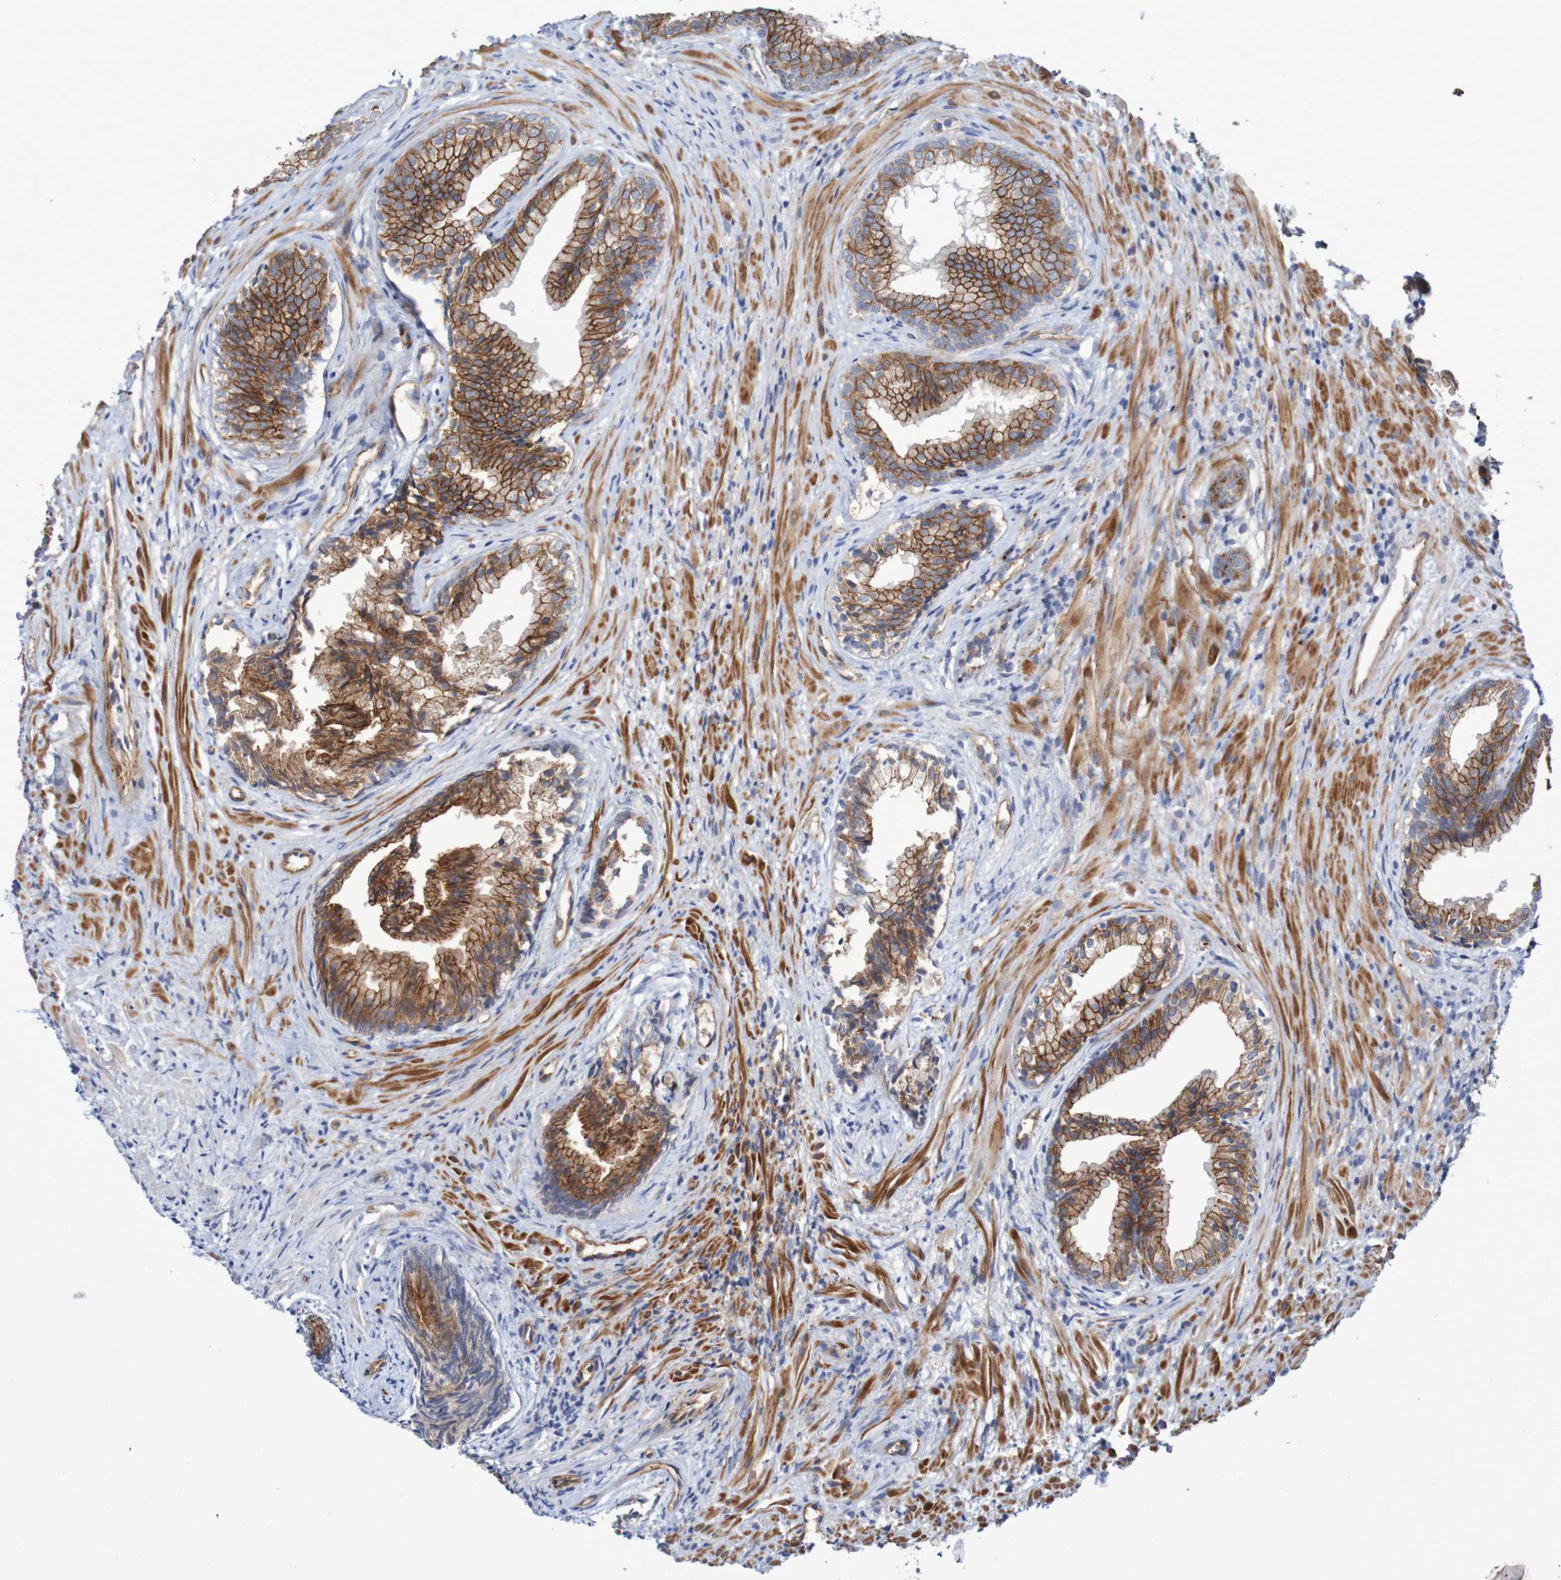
{"staining": {"intensity": "moderate", "quantity": ">75%", "location": "cytoplasmic/membranous"}, "tissue": "prostate", "cell_type": "Glandular cells", "image_type": "normal", "snomed": [{"axis": "morphology", "description": "Normal tissue, NOS"}, {"axis": "topography", "description": "Prostate"}], "caption": "DAB immunohistochemical staining of benign prostate reveals moderate cytoplasmic/membranous protein positivity in about >75% of glandular cells.", "gene": "NECTIN2", "patient": {"sex": "male", "age": 76}}